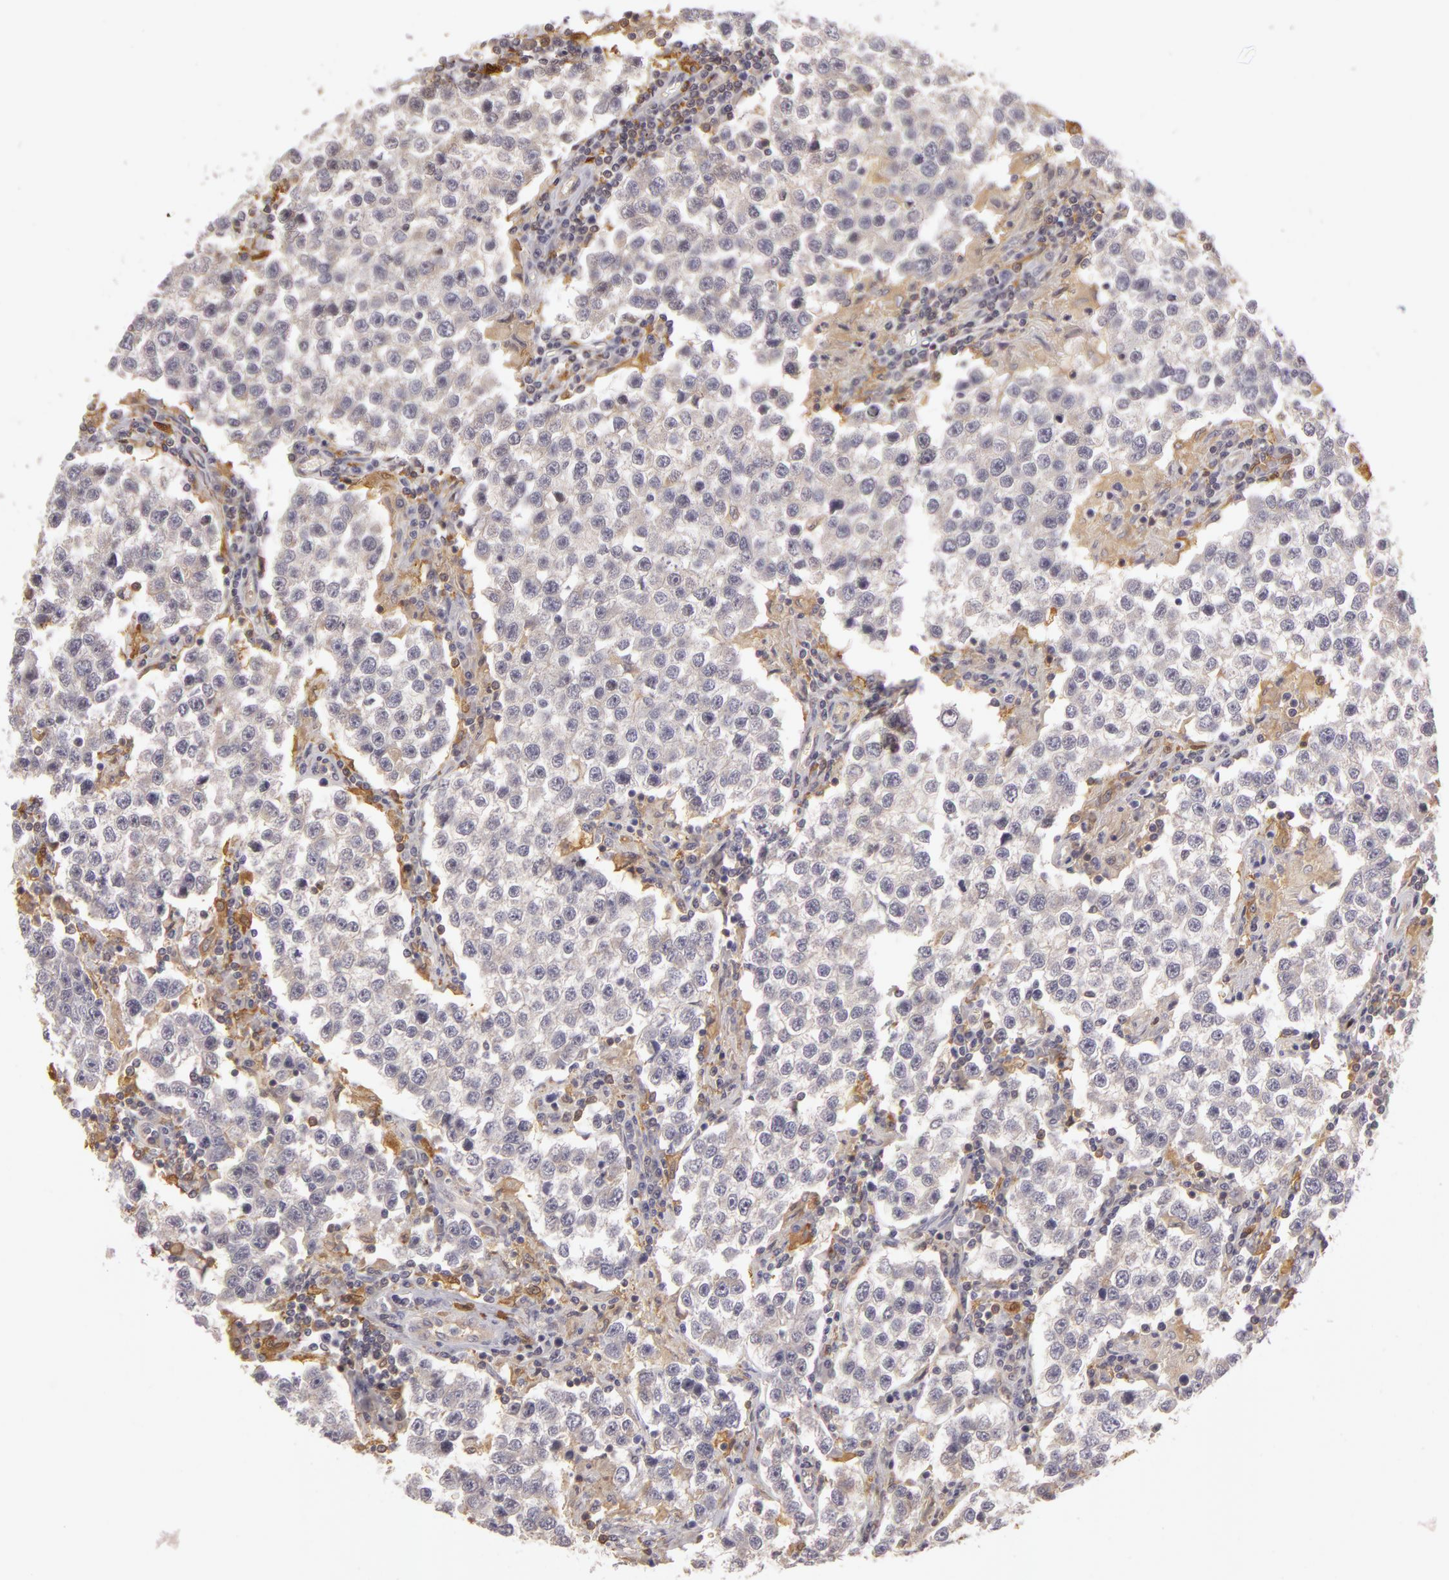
{"staining": {"intensity": "negative", "quantity": "none", "location": "none"}, "tissue": "testis cancer", "cell_type": "Tumor cells", "image_type": "cancer", "snomed": [{"axis": "morphology", "description": "Seminoma, NOS"}, {"axis": "topography", "description": "Testis"}], "caption": "The photomicrograph displays no significant positivity in tumor cells of testis cancer.", "gene": "GNPDA1", "patient": {"sex": "male", "age": 36}}